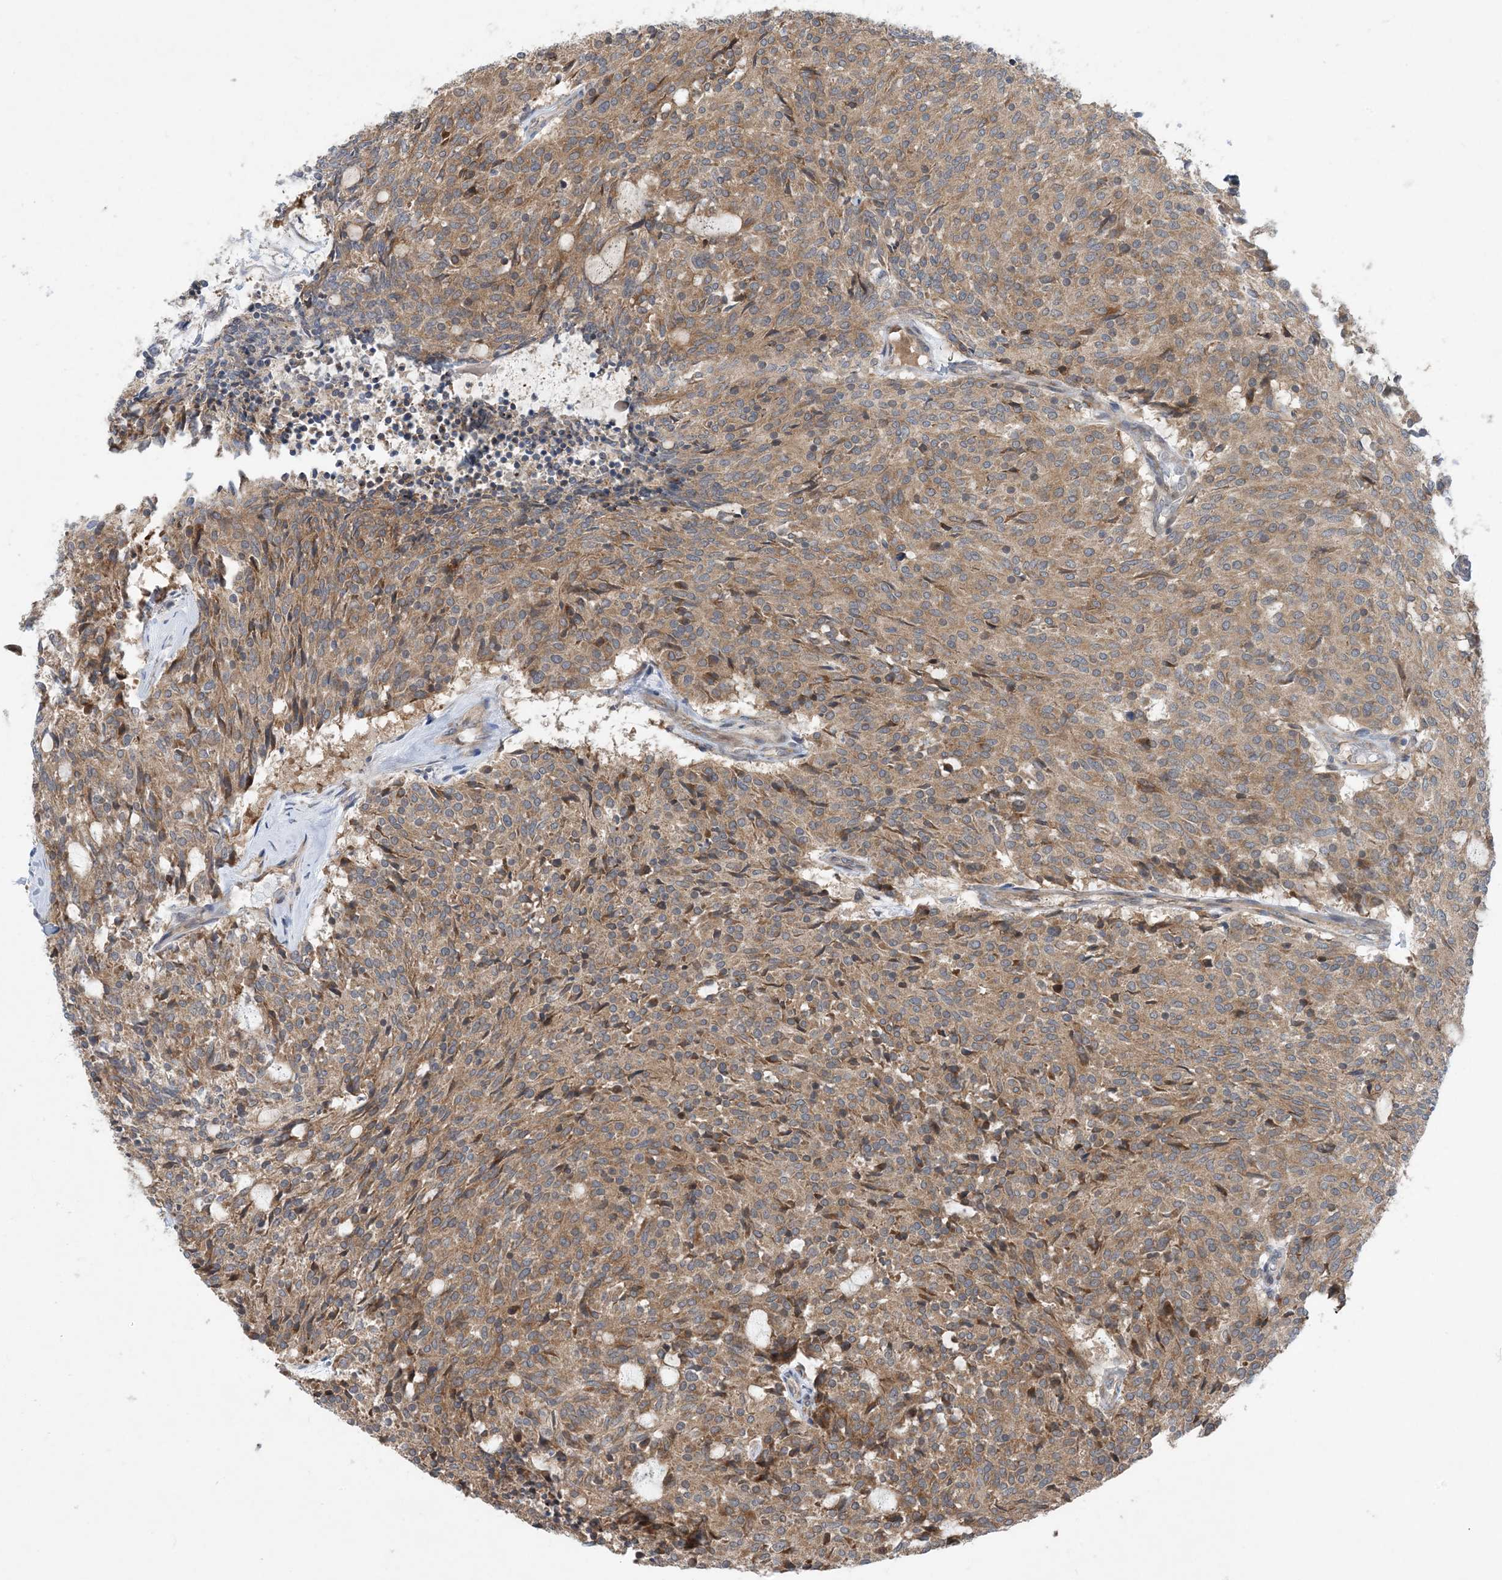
{"staining": {"intensity": "moderate", "quantity": ">75%", "location": "cytoplasmic/membranous"}, "tissue": "carcinoid", "cell_type": "Tumor cells", "image_type": "cancer", "snomed": [{"axis": "morphology", "description": "Carcinoid, malignant, NOS"}, {"axis": "topography", "description": "Pancreas"}], "caption": "Protein analysis of carcinoid tissue reveals moderate cytoplasmic/membranous expression in about >75% of tumor cells. The protein is shown in brown color, while the nuclei are stained blue.", "gene": "PHOSPHO2", "patient": {"sex": "female", "age": 54}}